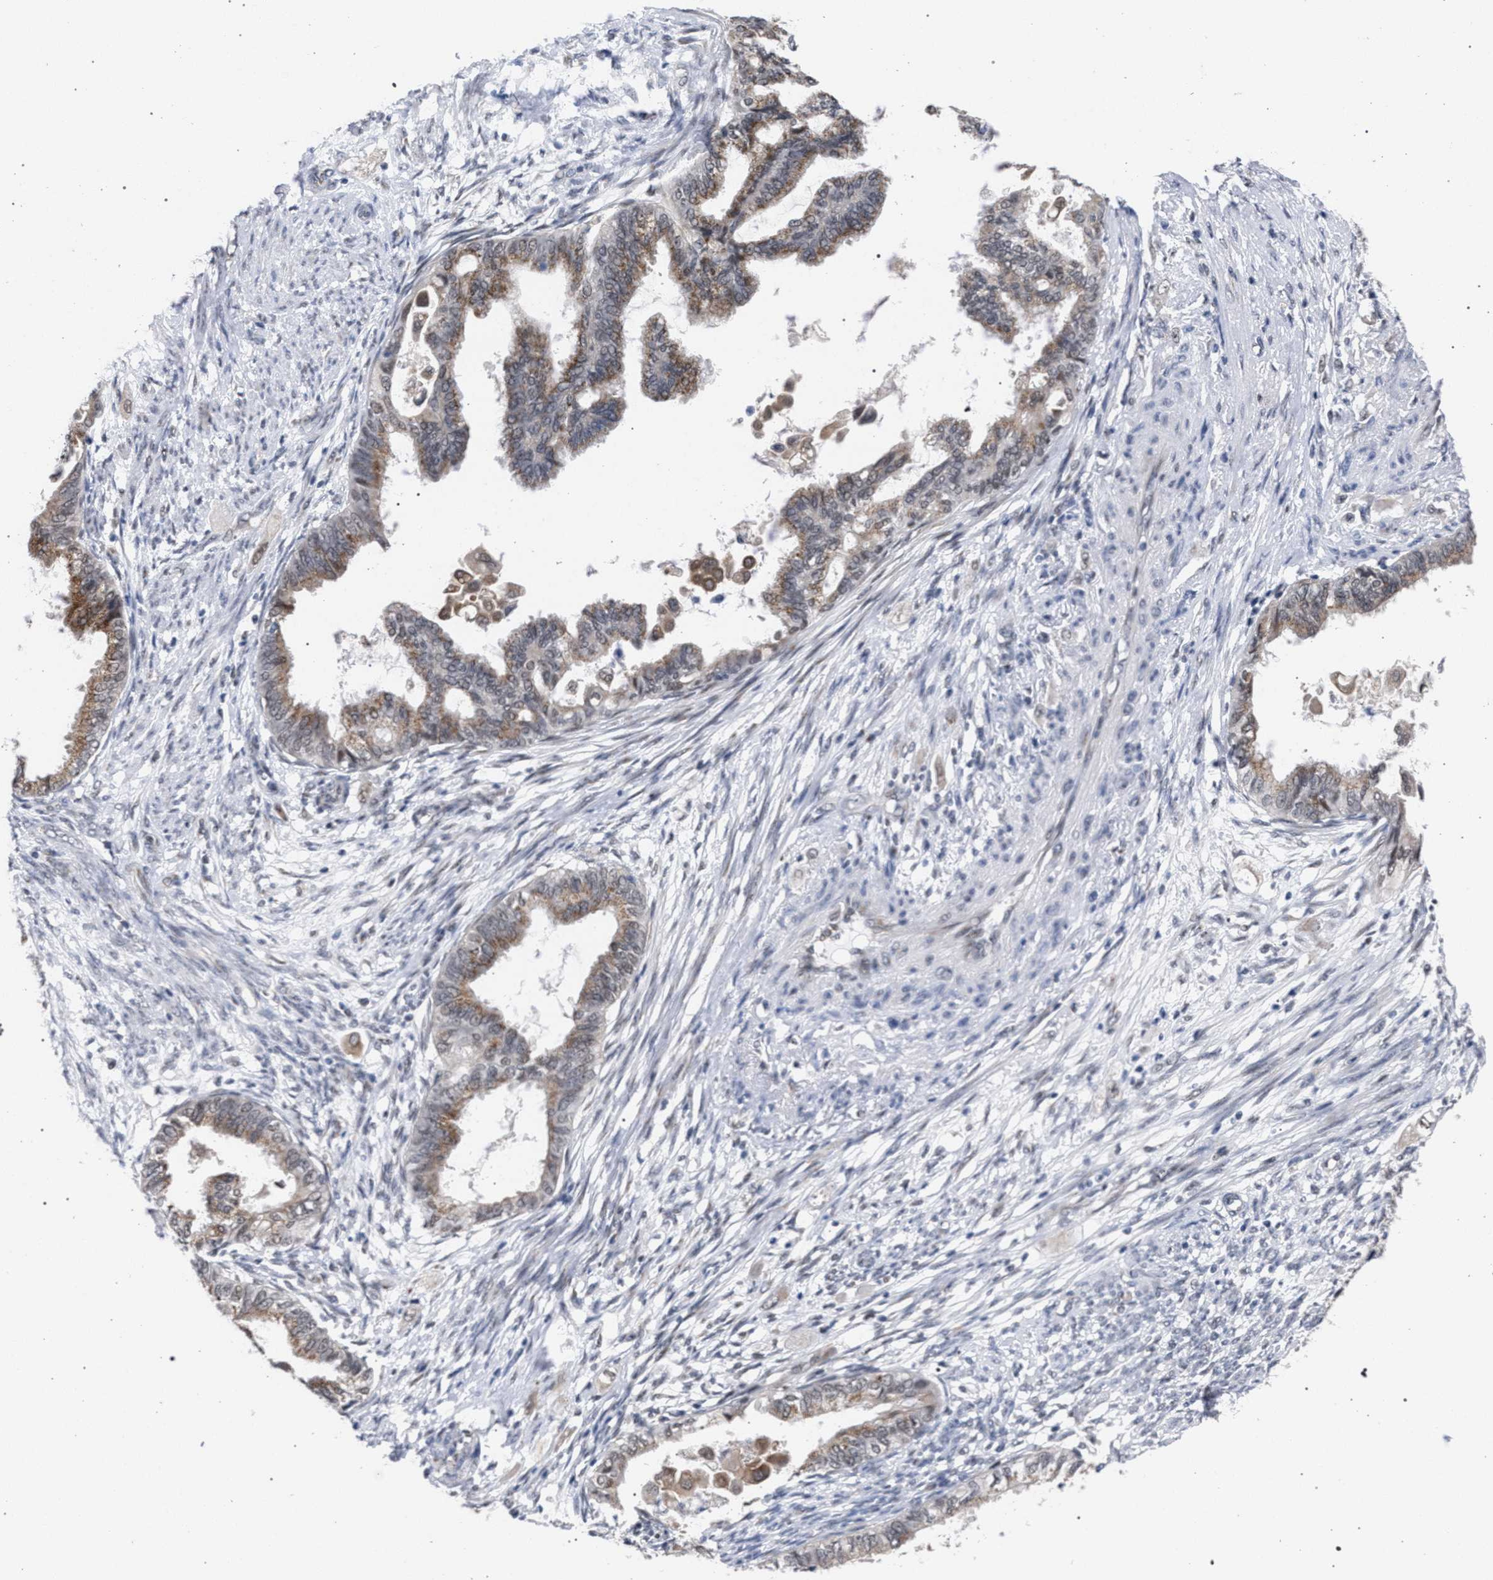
{"staining": {"intensity": "moderate", "quantity": ">75%", "location": "cytoplasmic/membranous"}, "tissue": "cervical cancer", "cell_type": "Tumor cells", "image_type": "cancer", "snomed": [{"axis": "morphology", "description": "Normal tissue, NOS"}, {"axis": "morphology", "description": "Adenocarcinoma, NOS"}, {"axis": "topography", "description": "Cervix"}, {"axis": "topography", "description": "Endometrium"}], "caption": "Human cervical adenocarcinoma stained with a brown dye exhibits moderate cytoplasmic/membranous positive staining in about >75% of tumor cells.", "gene": "GOLGA2", "patient": {"sex": "female", "age": 86}}